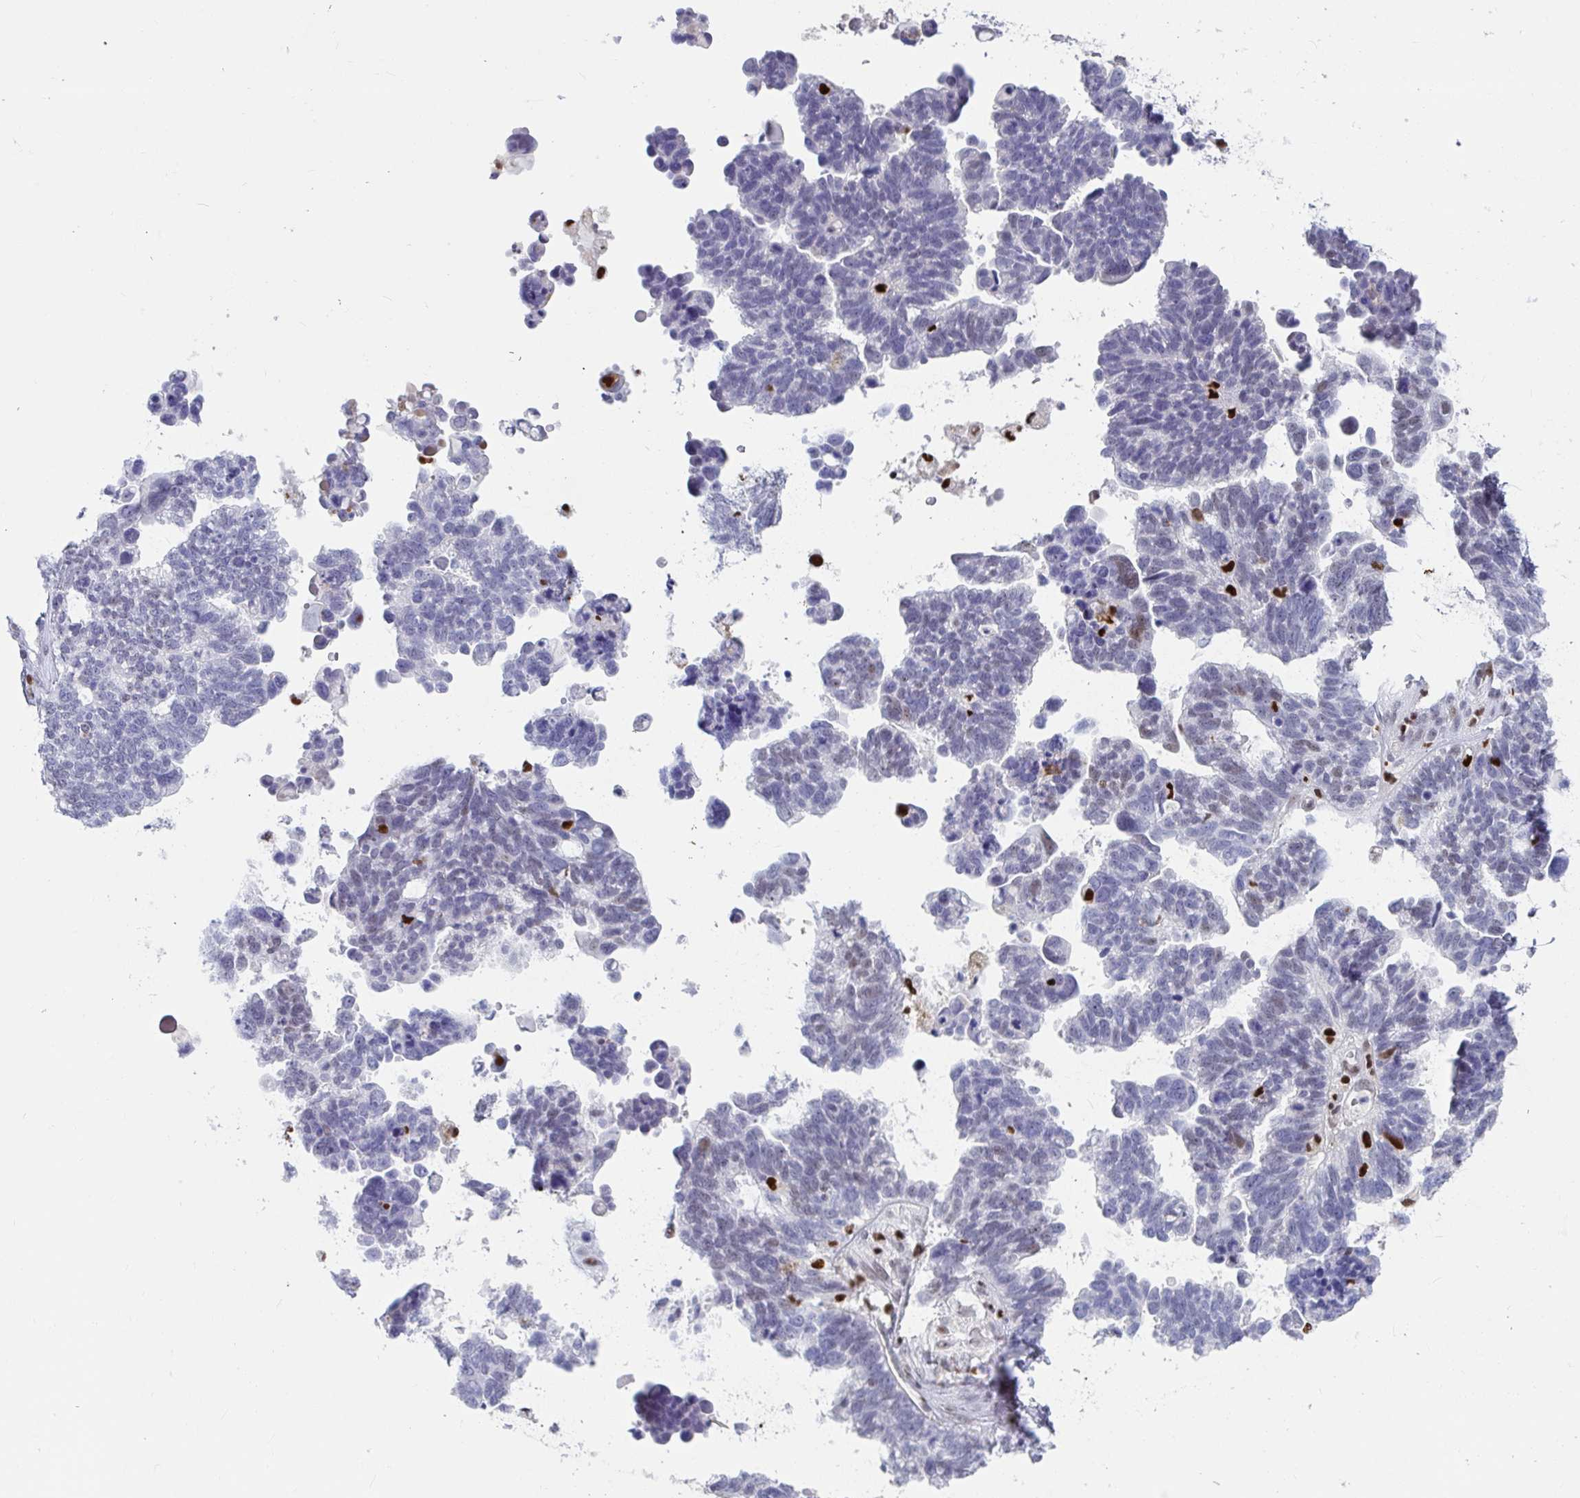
{"staining": {"intensity": "negative", "quantity": "none", "location": "none"}, "tissue": "ovarian cancer", "cell_type": "Tumor cells", "image_type": "cancer", "snomed": [{"axis": "morphology", "description": "Cystadenocarcinoma, serous, NOS"}, {"axis": "topography", "description": "Ovary"}], "caption": "There is no significant expression in tumor cells of ovarian cancer (serous cystadenocarcinoma).", "gene": "ZNF586", "patient": {"sex": "female", "age": 60}}